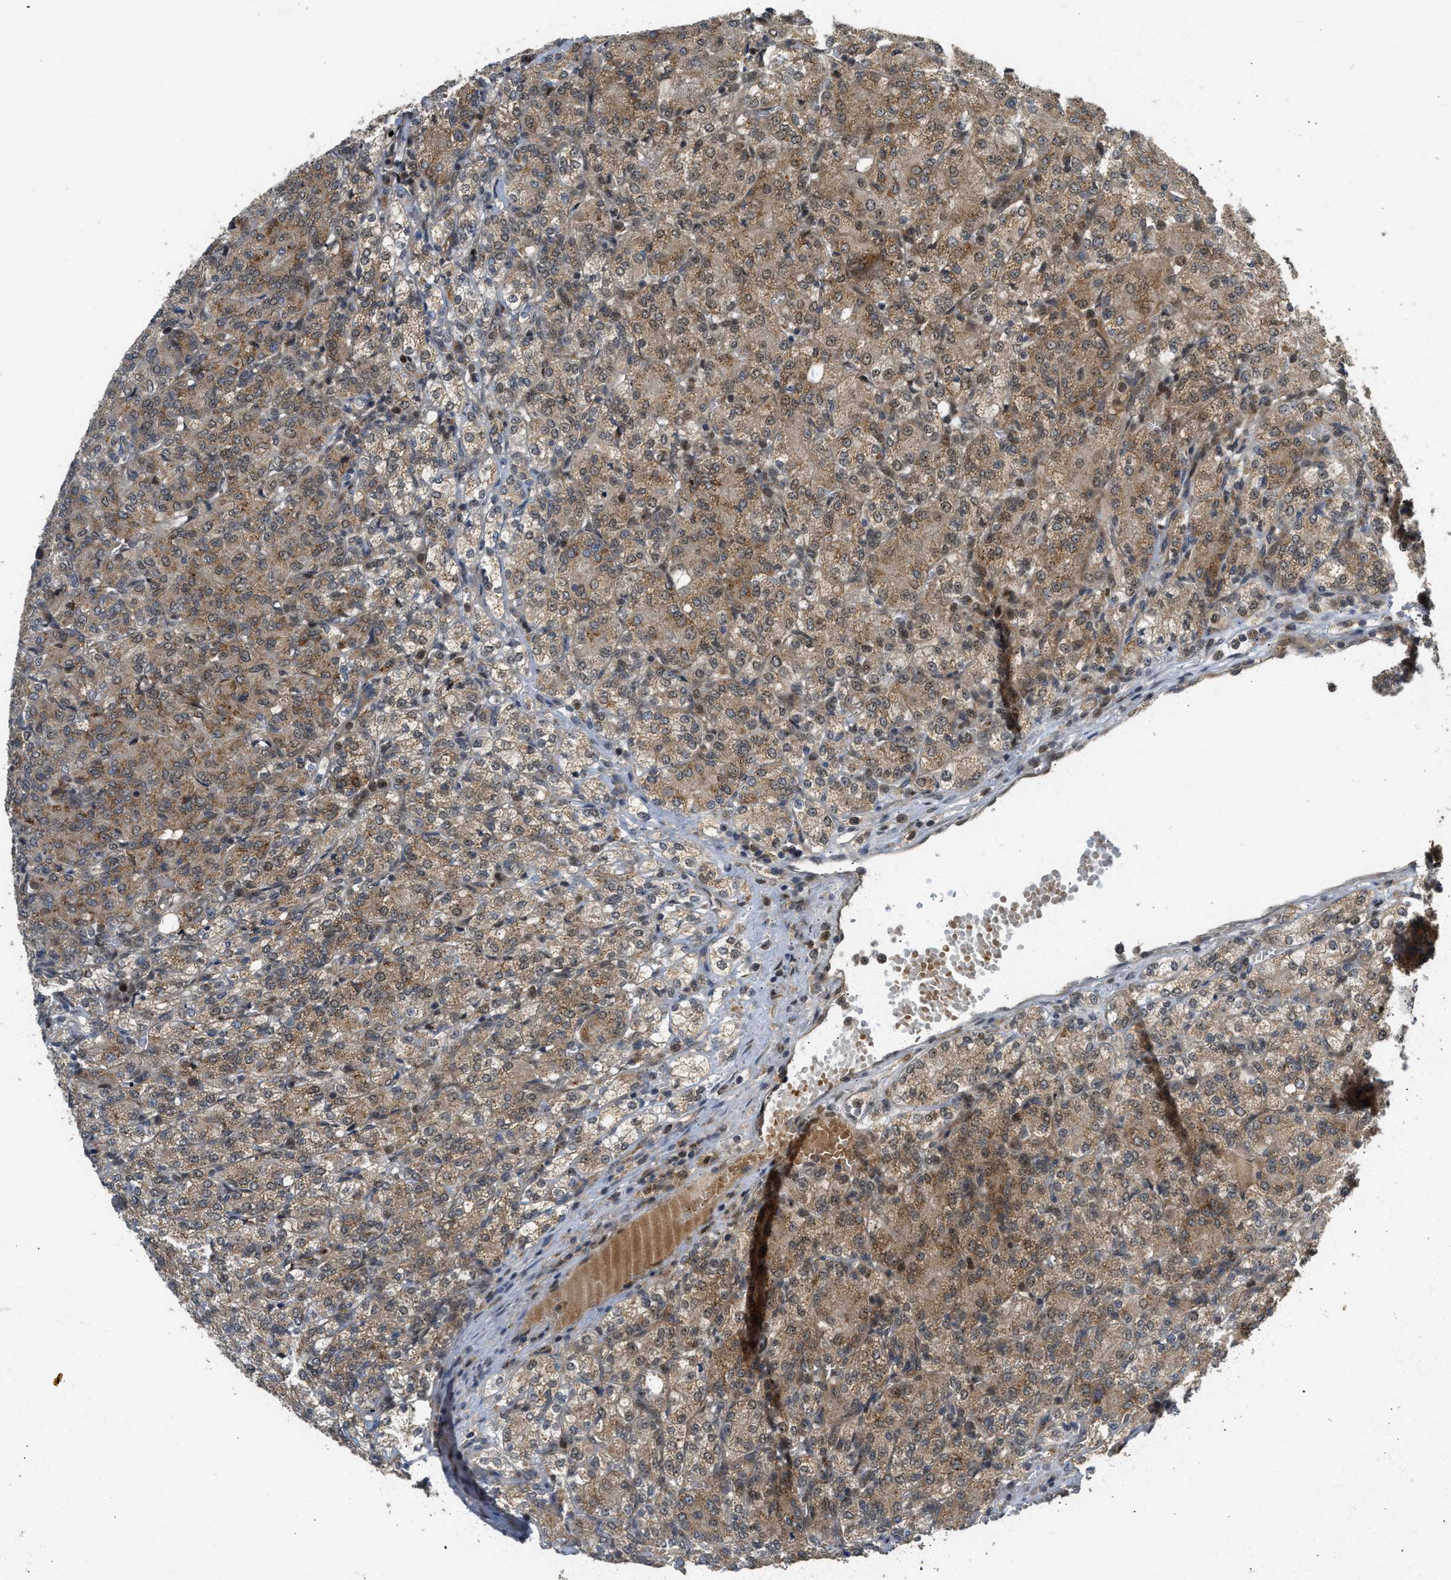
{"staining": {"intensity": "moderate", "quantity": ">75%", "location": "cytoplasmic/membranous,nuclear"}, "tissue": "renal cancer", "cell_type": "Tumor cells", "image_type": "cancer", "snomed": [{"axis": "morphology", "description": "Adenocarcinoma, NOS"}, {"axis": "topography", "description": "Kidney"}], "caption": "The photomicrograph reveals a brown stain indicating the presence of a protein in the cytoplasmic/membranous and nuclear of tumor cells in renal cancer.", "gene": "GET1", "patient": {"sex": "male", "age": 77}}